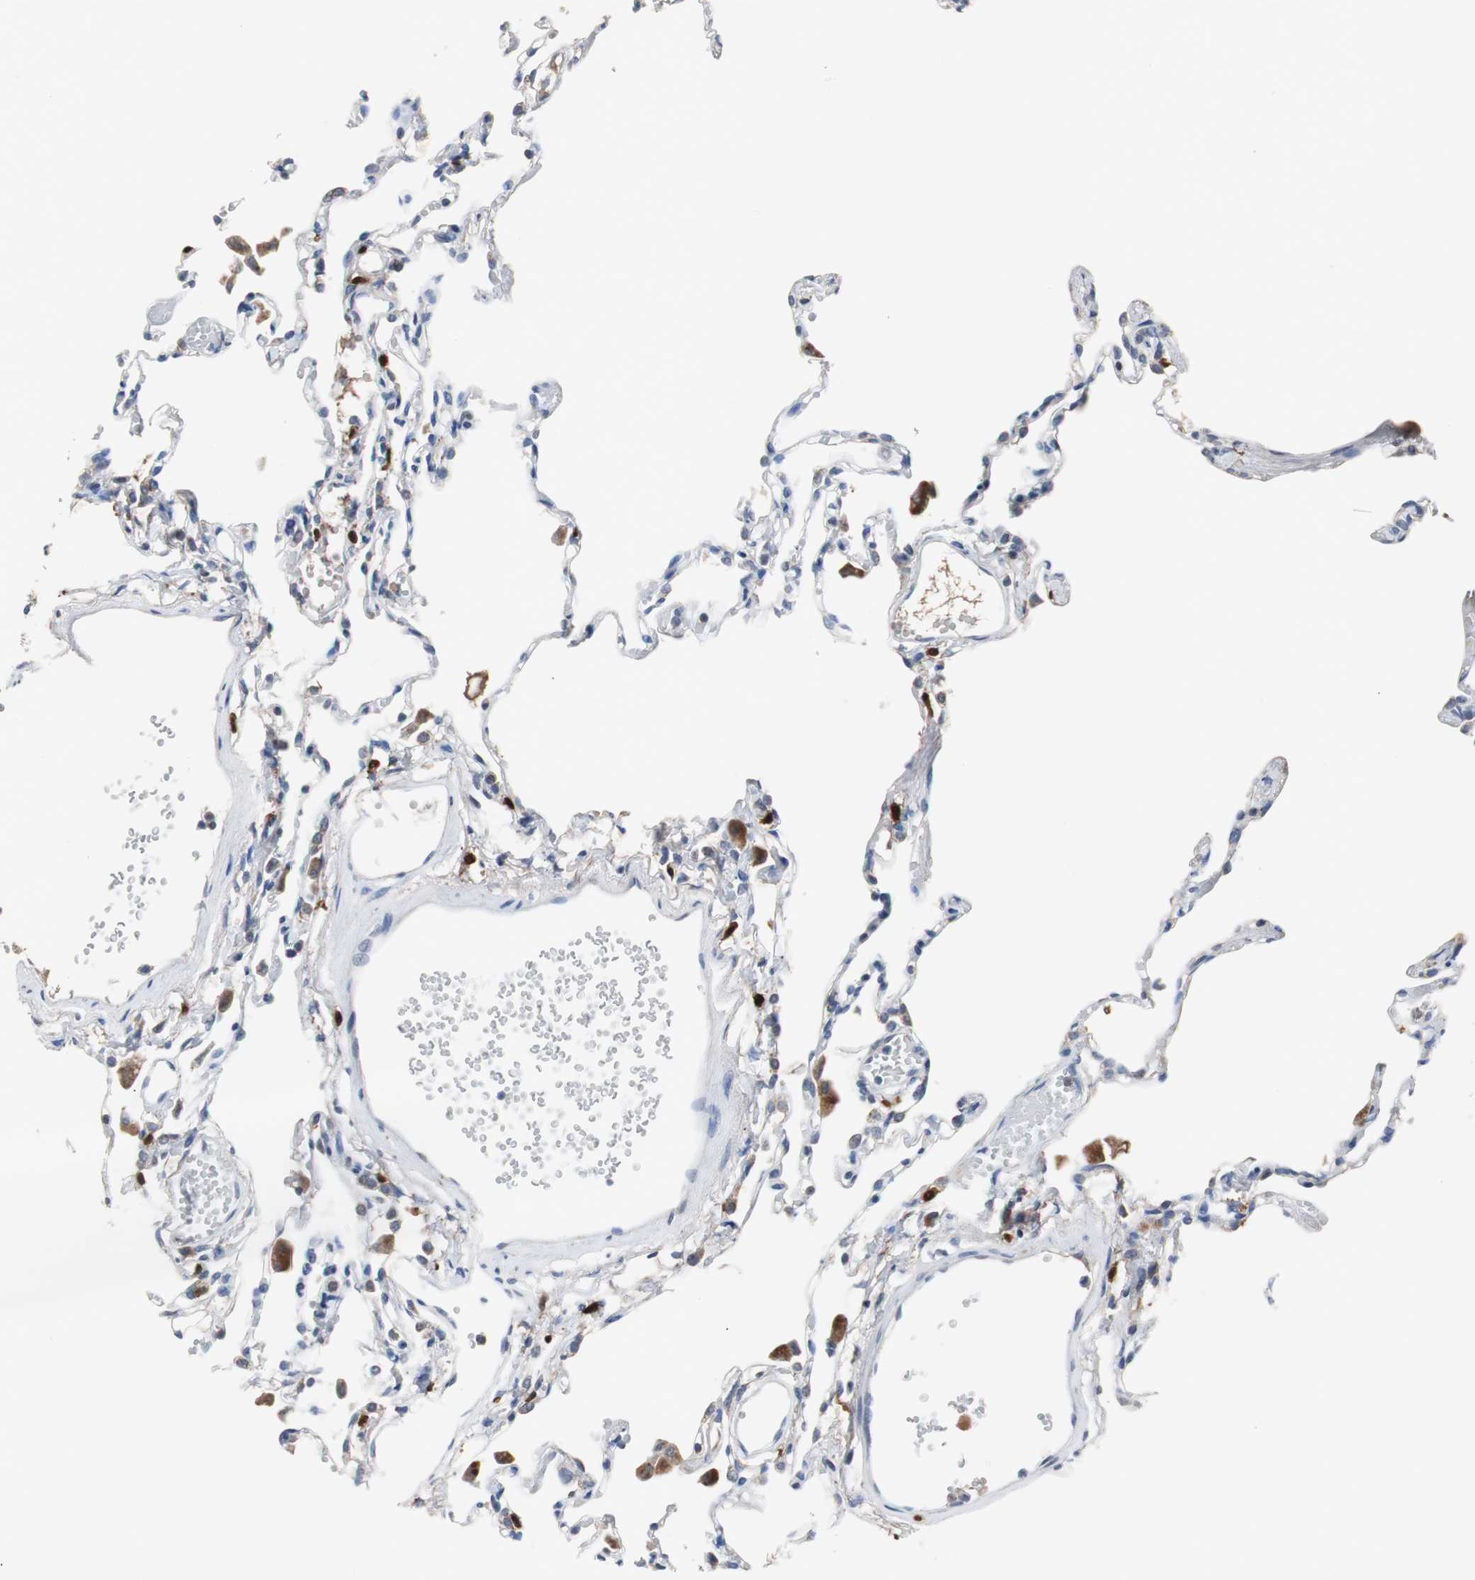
{"staining": {"intensity": "negative", "quantity": "none", "location": "none"}, "tissue": "lung", "cell_type": "Alveolar cells", "image_type": "normal", "snomed": [{"axis": "morphology", "description": "Normal tissue, NOS"}, {"axis": "topography", "description": "Lung"}], "caption": "The histopathology image demonstrates no staining of alveolar cells in unremarkable lung.", "gene": "CALB2", "patient": {"sex": "female", "age": 49}}